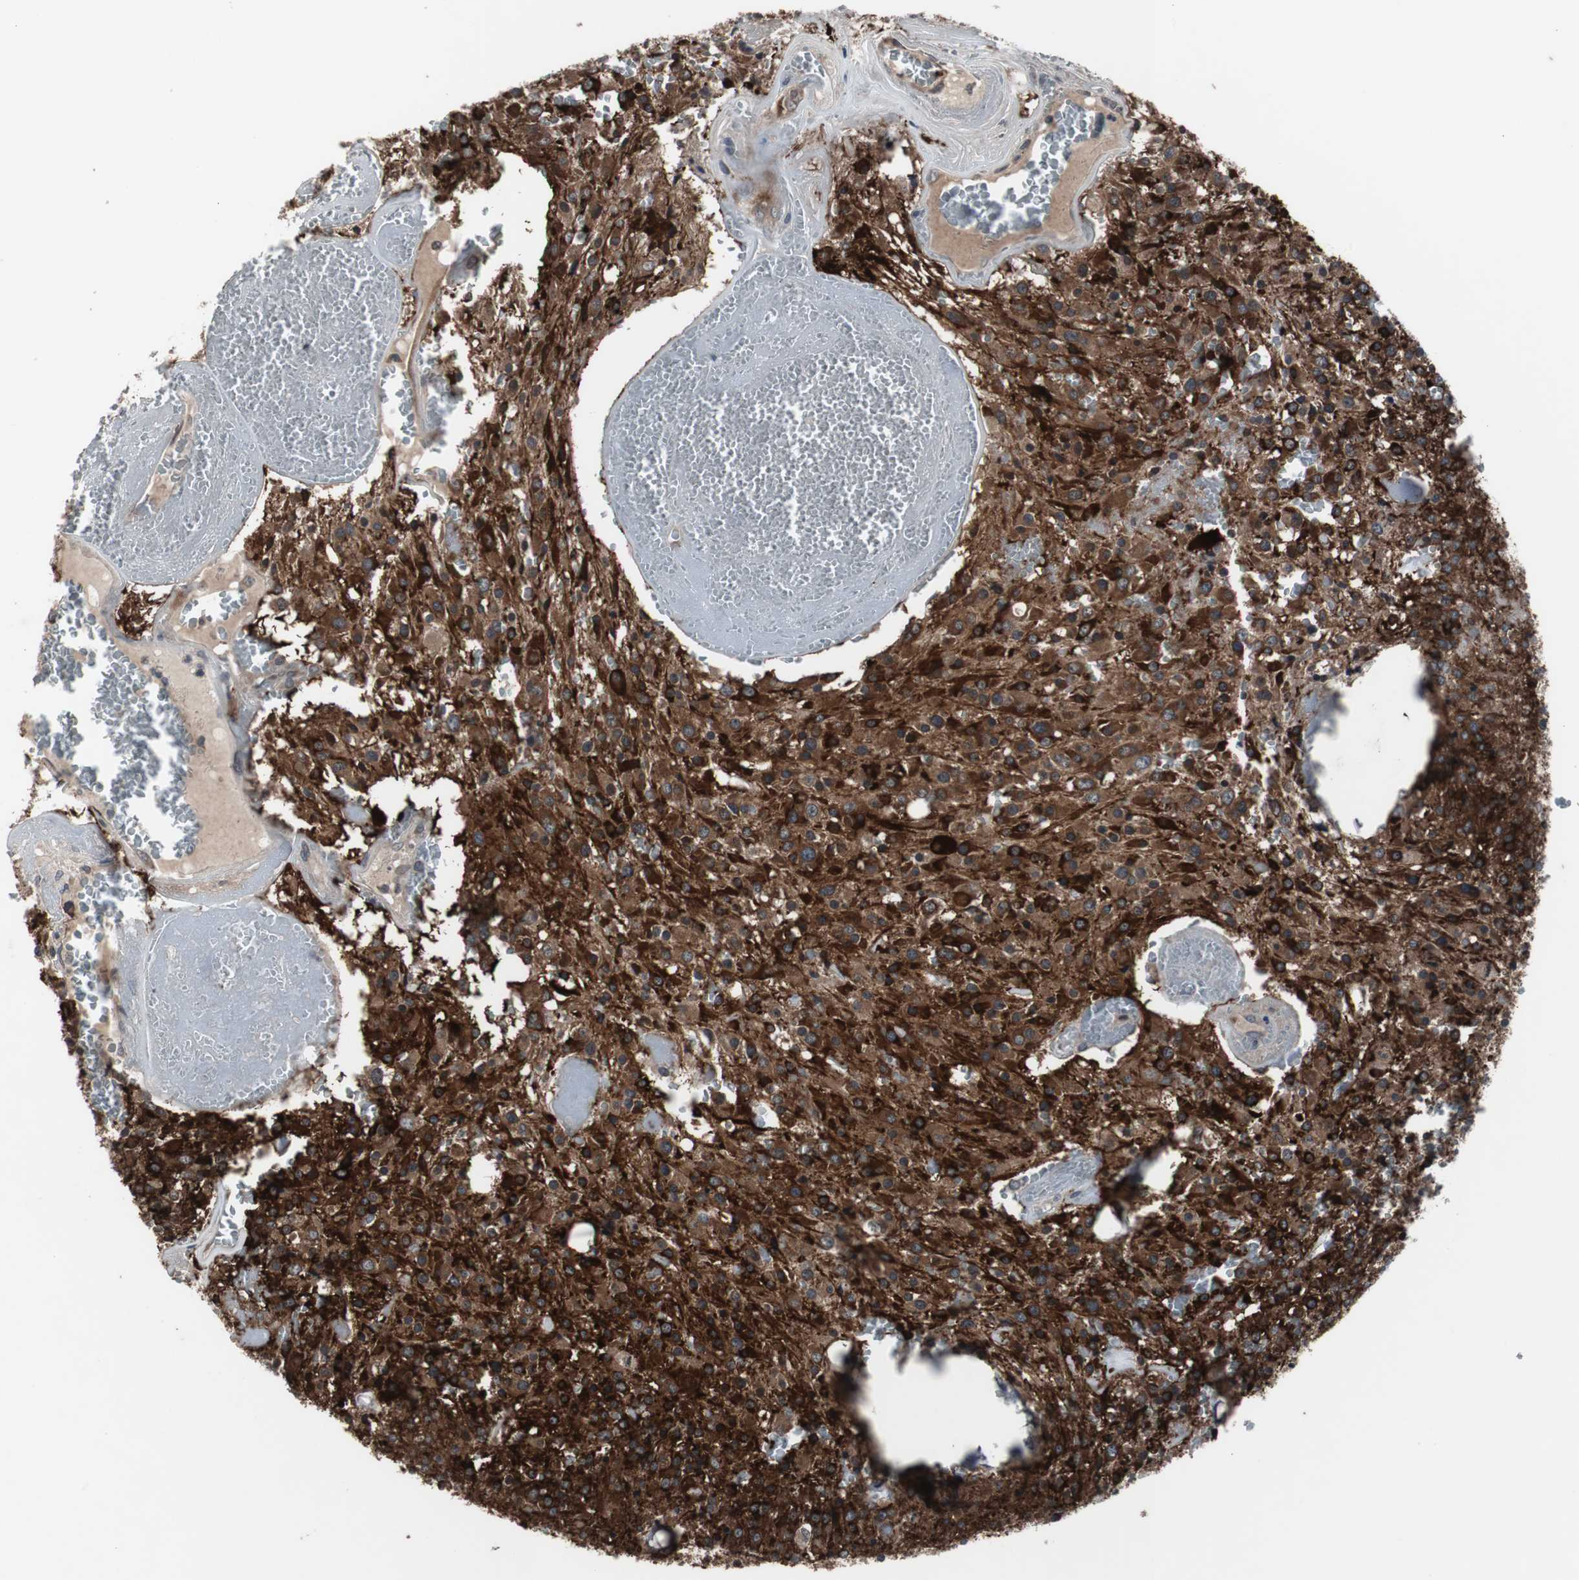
{"staining": {"intensity": "strong", "quantity": ">75%", "location": "cytoplasmic/membranous"}, "tissue": "glioma", "cell_type": "Tumor cells", "image_type": "cancer", "snomed": [{"axis": "morphology", "description": "Glioma, malignant, Low grade"}, {"axis": "topography", "description": "Brain"}], "caption": "There is high levels of strong cytoplasmic/membranous positivity in tumor cells of glioma, as demonstrated by immunohistochemical staining (brown color).", "gene": "CRADD", "patient": {"sex": "male", "age": 58}}